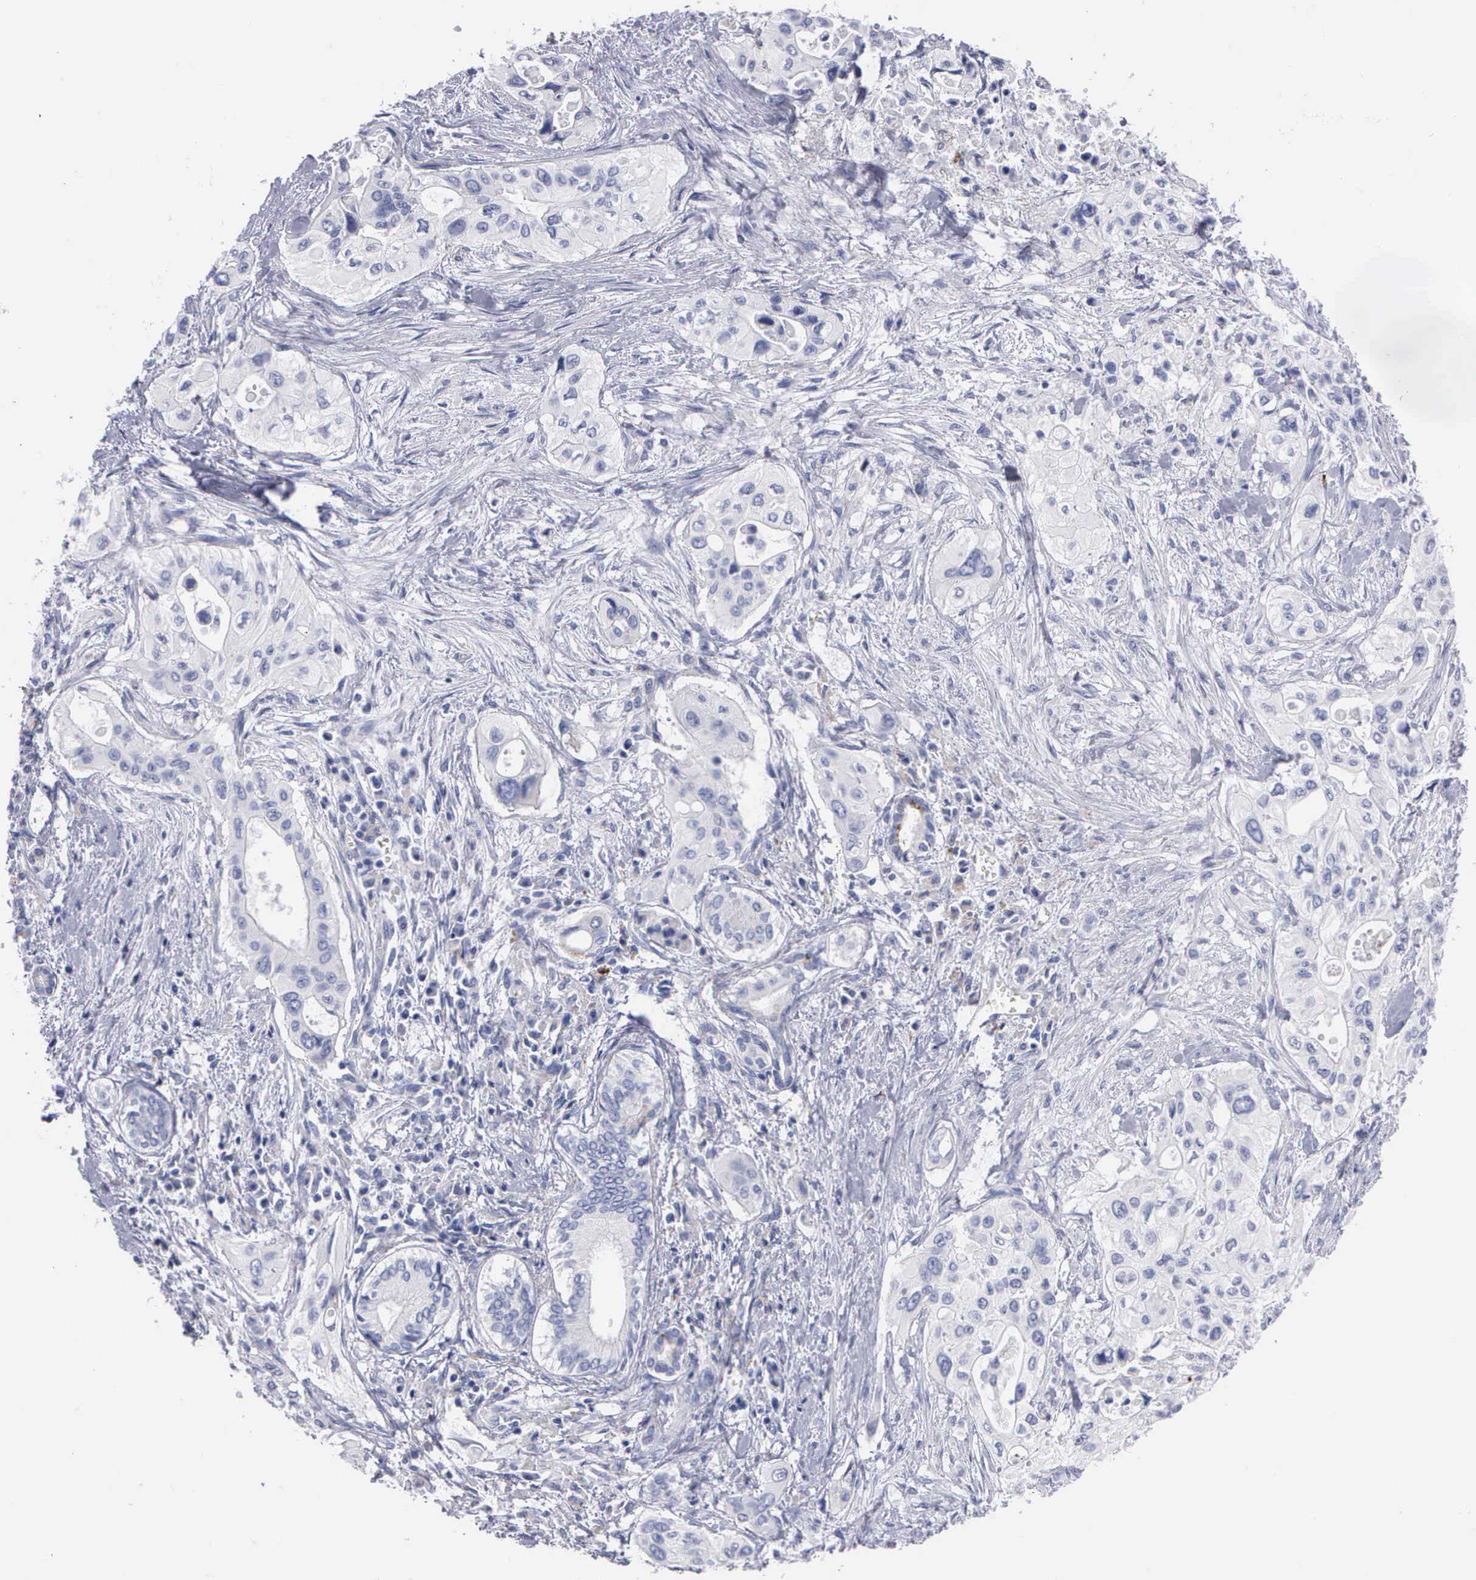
{"staining": {"intensity": "negative", "quantity": "none", "location": "none"}, "tissue": "pancreatic cancer", "cell_type": "Tumor cells", "image_type": "cancer", "snomed": [{"axis": "morphology", "description": "Adenocarcinoma, NOS"}, {"axis": "topography", "description": "Pancreas"}], "caption": "Tumor cells are negative for brown protein staining in pancreatic adenocarcinoma.", "gene": "CTSL", "patient": {"sex": "male", "age": 77}}